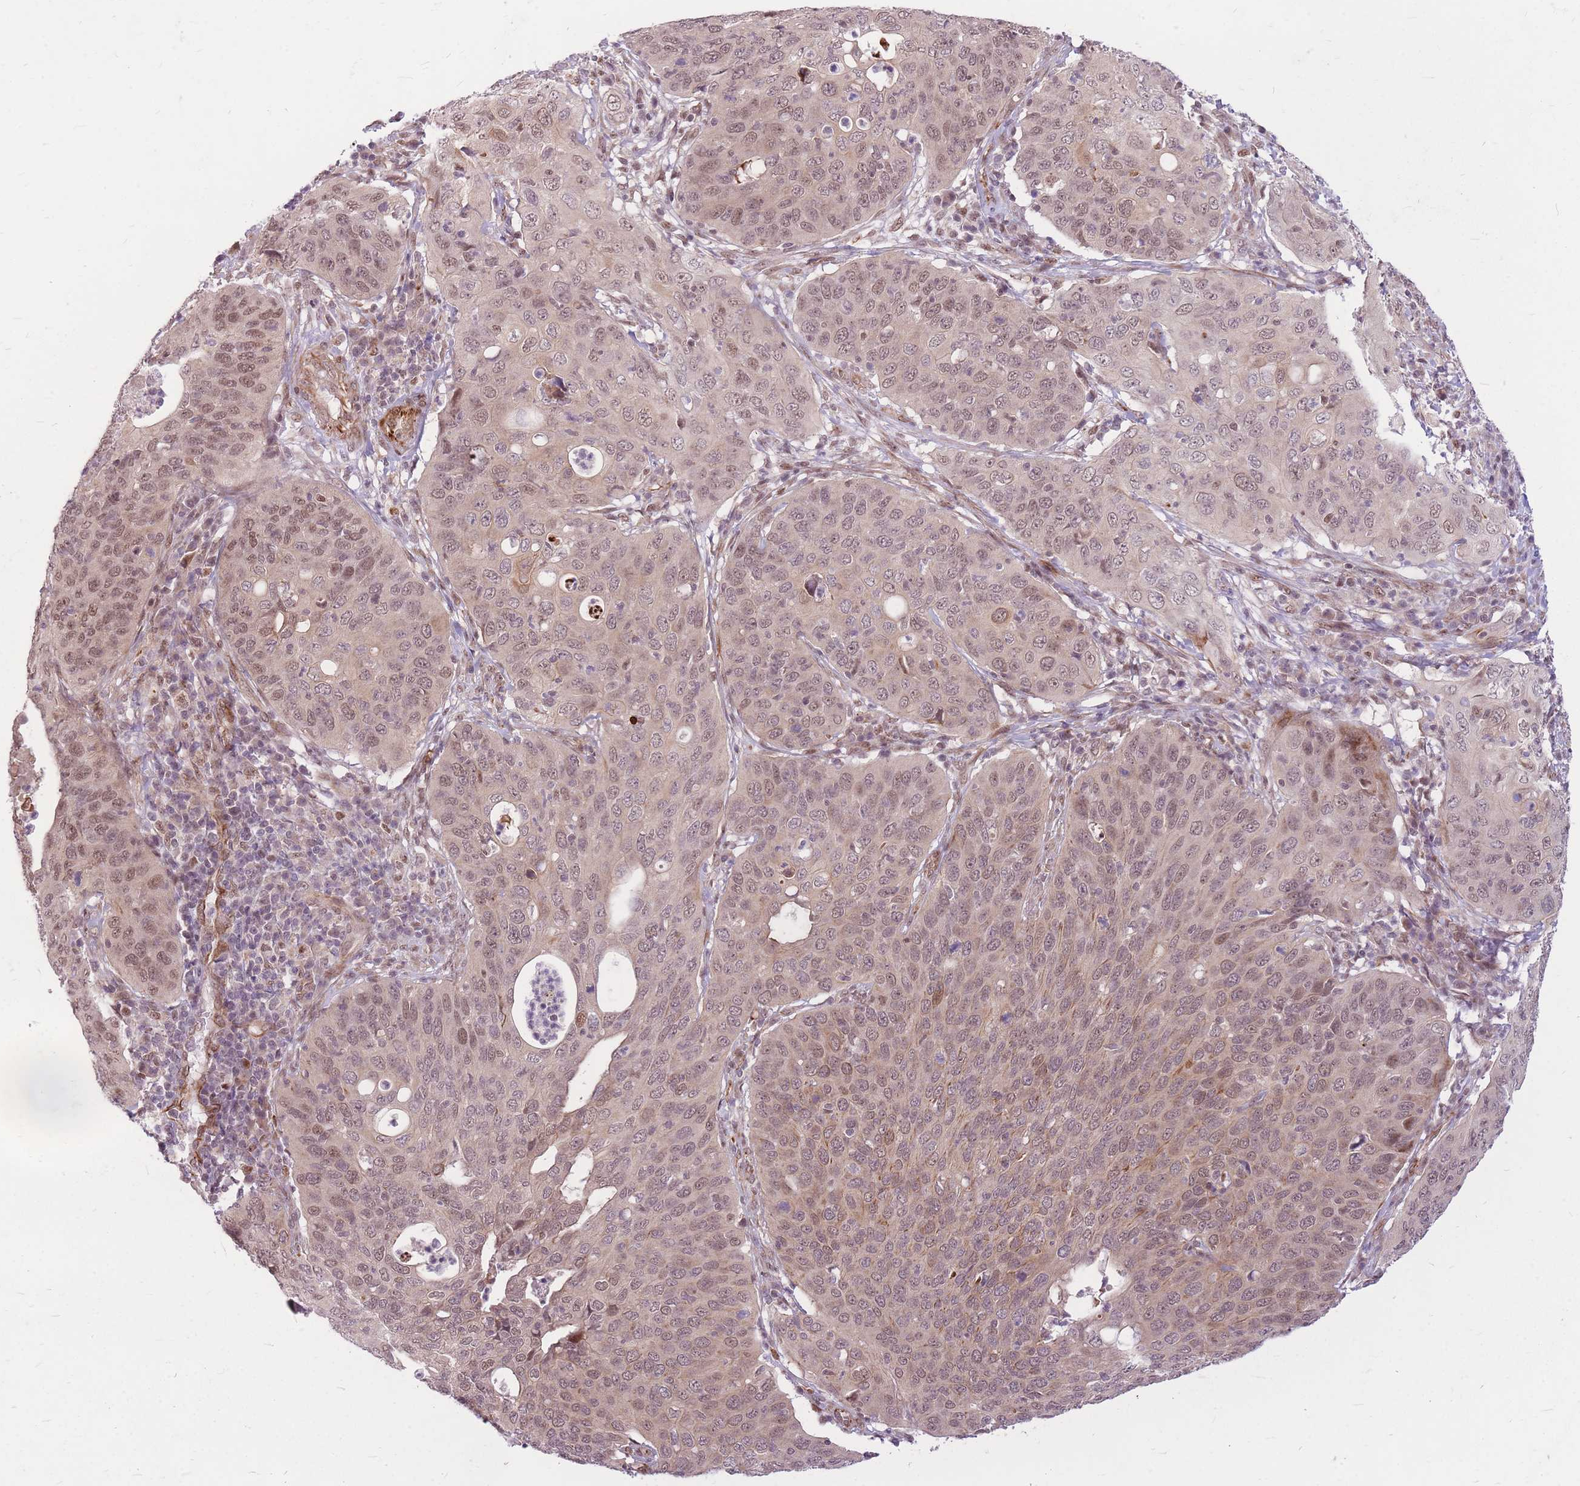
{"staining": {"intensity": "weak", "quantity": ">75%", "location": "nuclear"}, "tissue": "cervical cancer", "cell_type": "Tumor cells", "image_type": "cancer", "snomed": [{"axis": "morphology", "description": "Squamous cell carcinoma, NOS"}, {"axis": "topography", "description": "Cervix"}], "caption": "Weak nuclear protein positivity is seen in about >75% of tumor cells in cervical squamous cell carcinoma.", "gene": "ERCC2", "patient": {"sex": "female", "age": 36}}